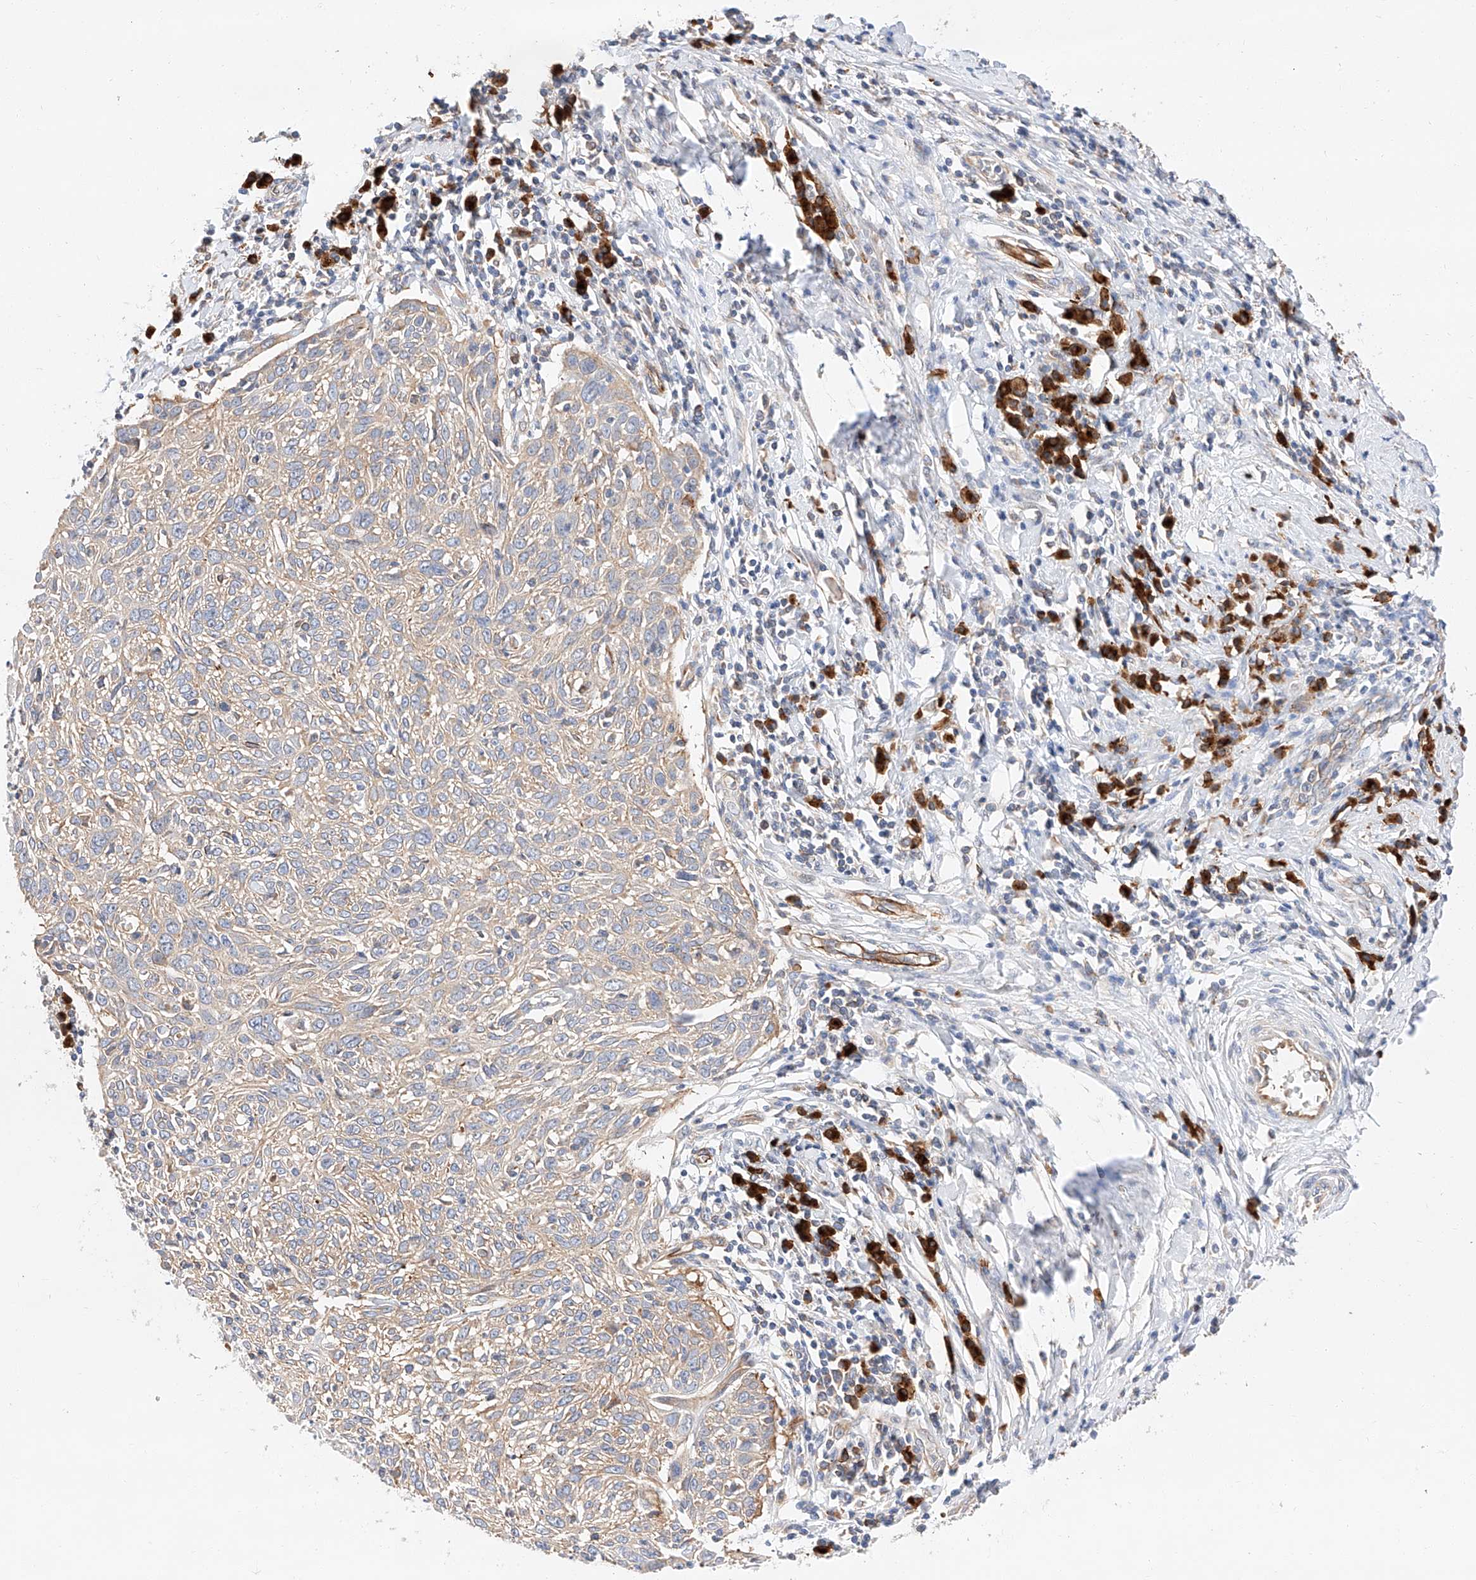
{"staining": {"intensity": "weak", "quantity": "25%-75%", "location": "cytoplasmic/membranous"}, "tissue": "cervical cancer", "cell_type": "Tumor cells", "image_type": "cancer", "snomed": [{"axis": "morphology", "description": "Squamous cell carcinoma, NOS"}, {"axis": "topography", "description": "Cervix"}], "caption": "Cervical cancer was stained to show a protein in brown. There is low levels of weak cytoplasmic/membranous positivity in approximately 25%-75% of tumor cells.", "gene": "GLMN", "patient": {"sex": "female", "age": 51}}